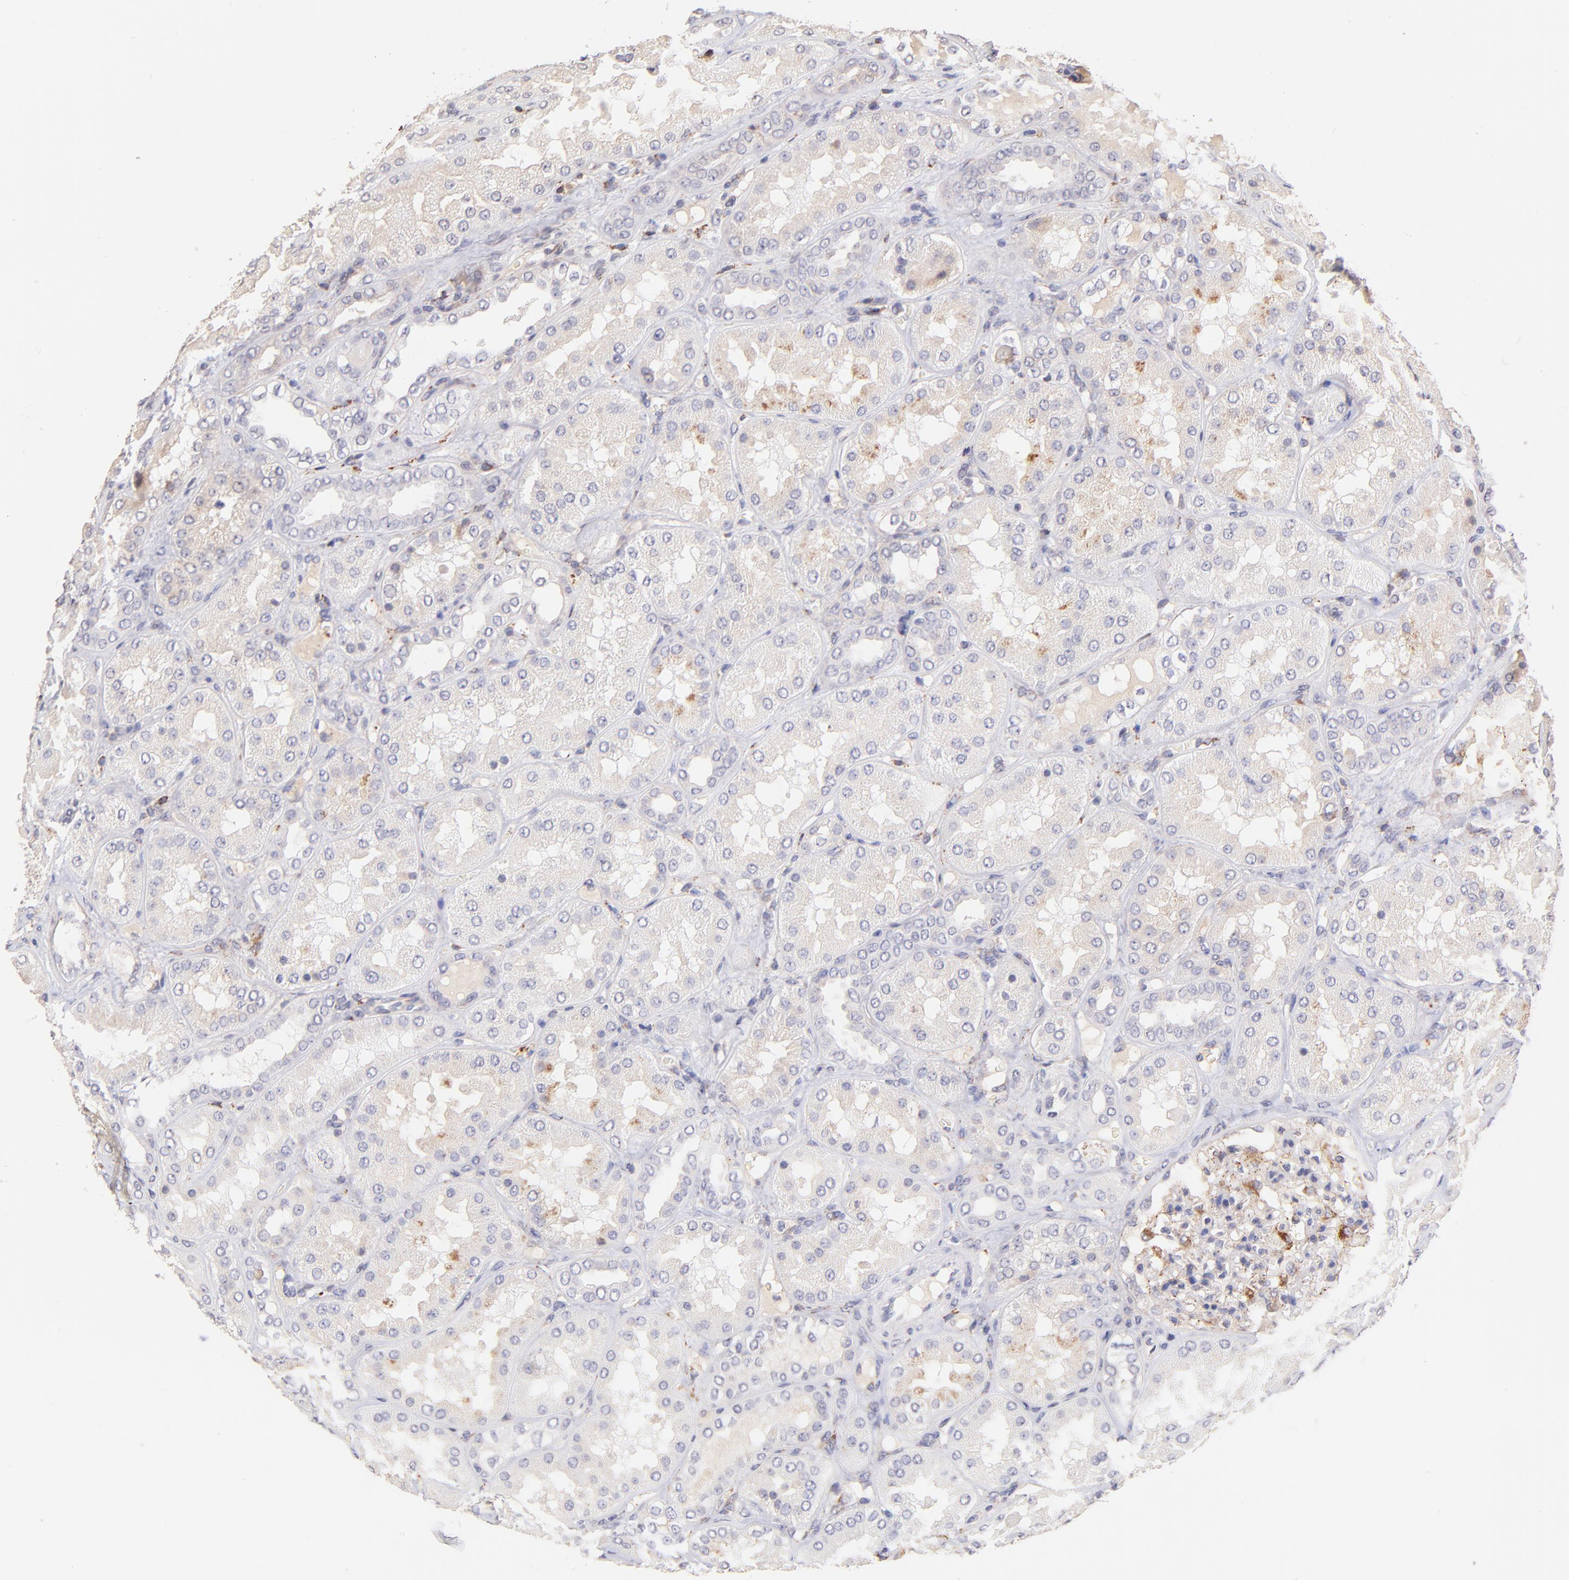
{"staining": {"intensity": "weak", "quantity": "25%-75%", "location": "cytoplasmic/membranous"}, "tissue": "kidney", "cell_type": "Cells in glomeruli", "image_type": "normal", "snomed": [{"axis": "morphology", "description": "Normal tissue, NOS"}, {"axis": "topography", "description": "Kidney"}], "caption": "Kidney was stained to show a protein in brown. There is low levels of weak cytoplasmic/membranous positivity in approximately 25%-75% of cells in glomeruli. Immunohistochemistry stains the protein in brown and the nuclei are stained blue.", "gene": "SPARC", "patient": {"sex": "female", "age": 56}}